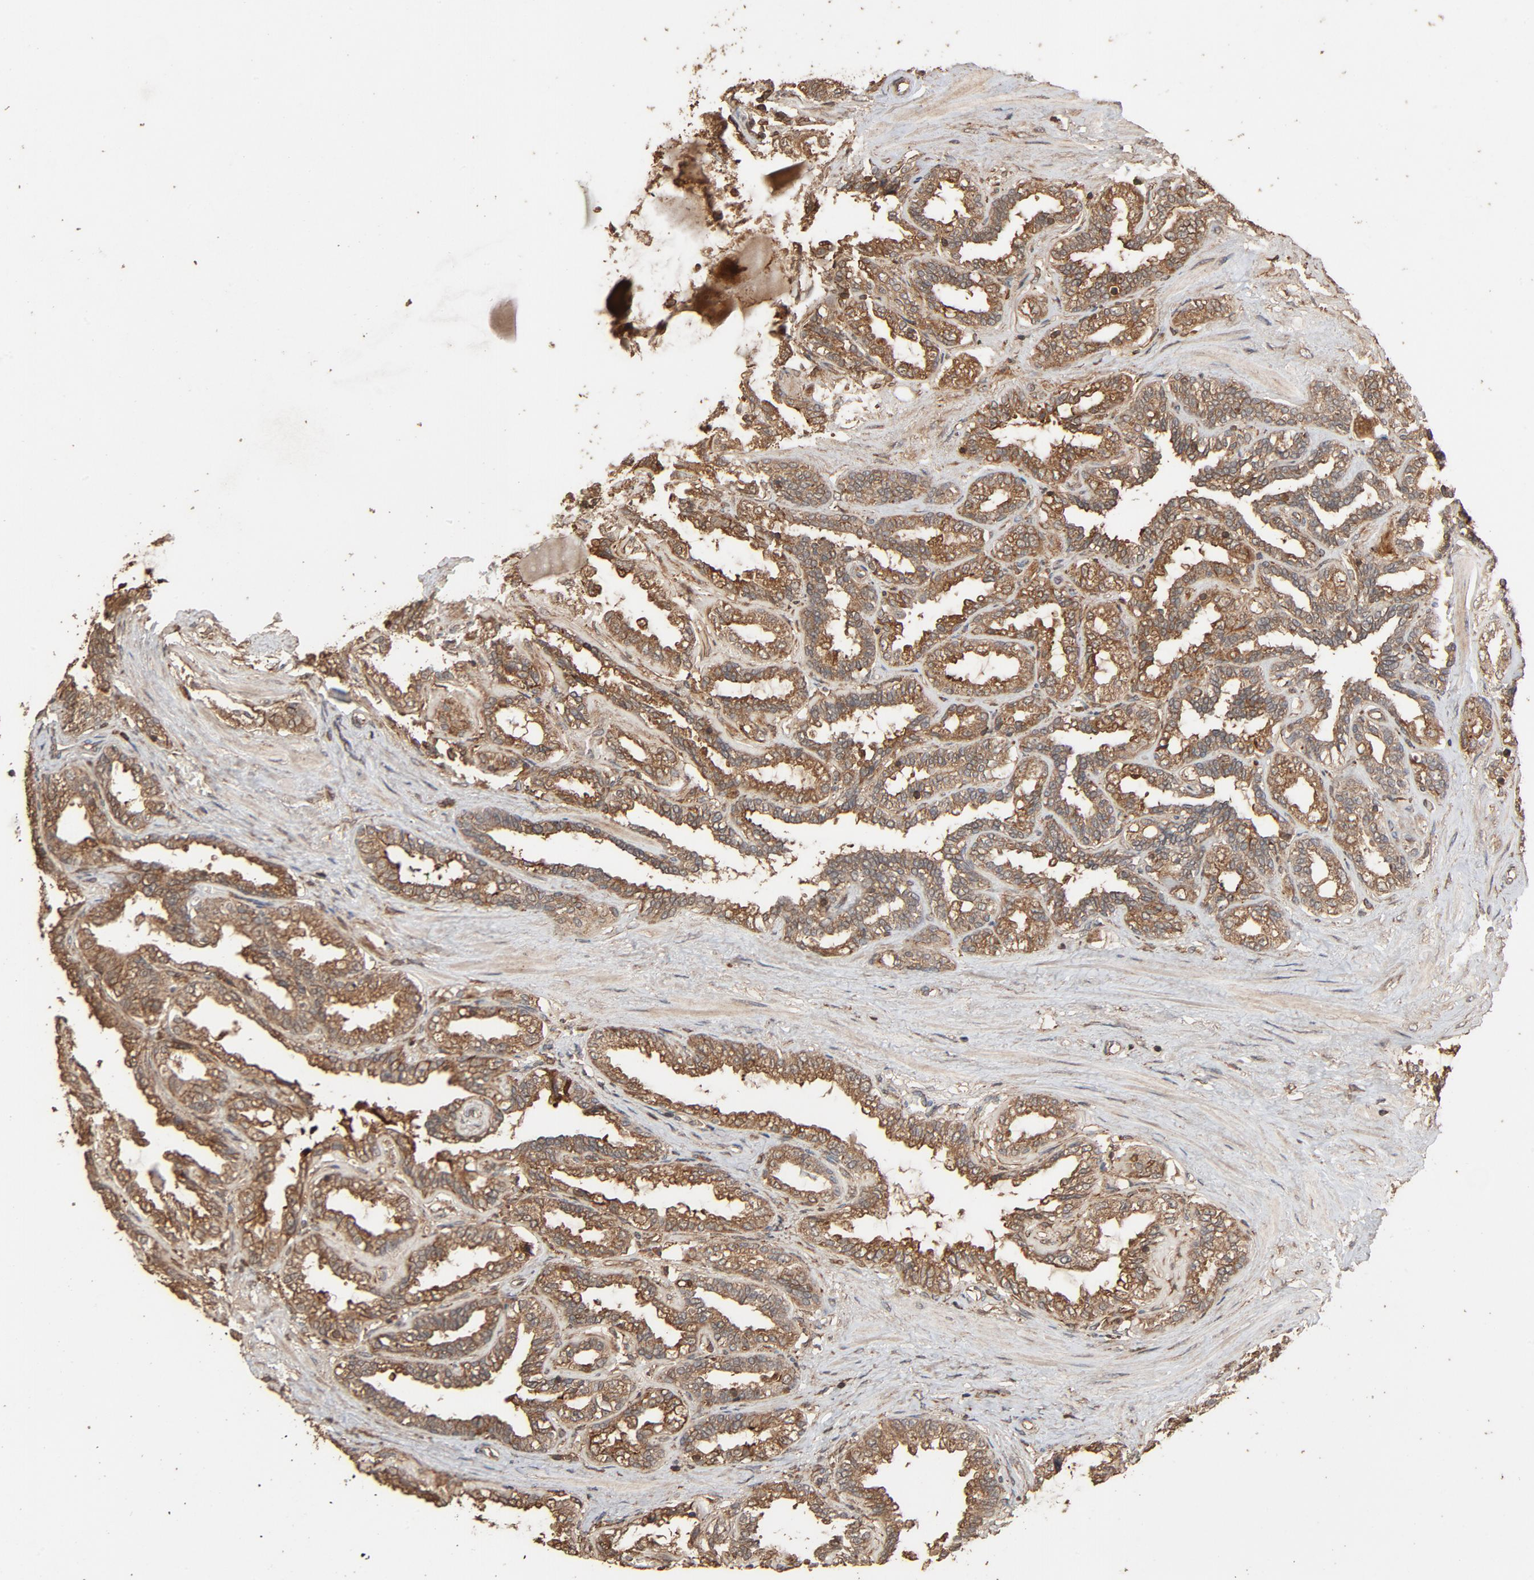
{"staining": {"intensity": "moderate", "quantity": "25%-75%", "location": "cytoplasmic/membranous"}, "tissue": "seminal vesicle", "cell_type": "Glandular cells", "image_type": "normal", "snomed": [{"axis": "morphology", "description": "Normal tissue, NOS"}, {"axis": "morphology", "description": "Inflammation, NOS"}, {"axis": "topography", "description": "Urinary bladder"}, {"axis": "topography", "description": "Prostate"}, {"axis": "topography", "description": "Seminal veicle"}], "caption": "Immunohistochemical staining of normal seminal vesicle exhibits 25%-75% levels of moderate cytoplasmic/membranous protein staining in about 25%-75% of glandular cells.", "gene": "RPS6KA6", "patient": {"sex": "male", "age": 82}}